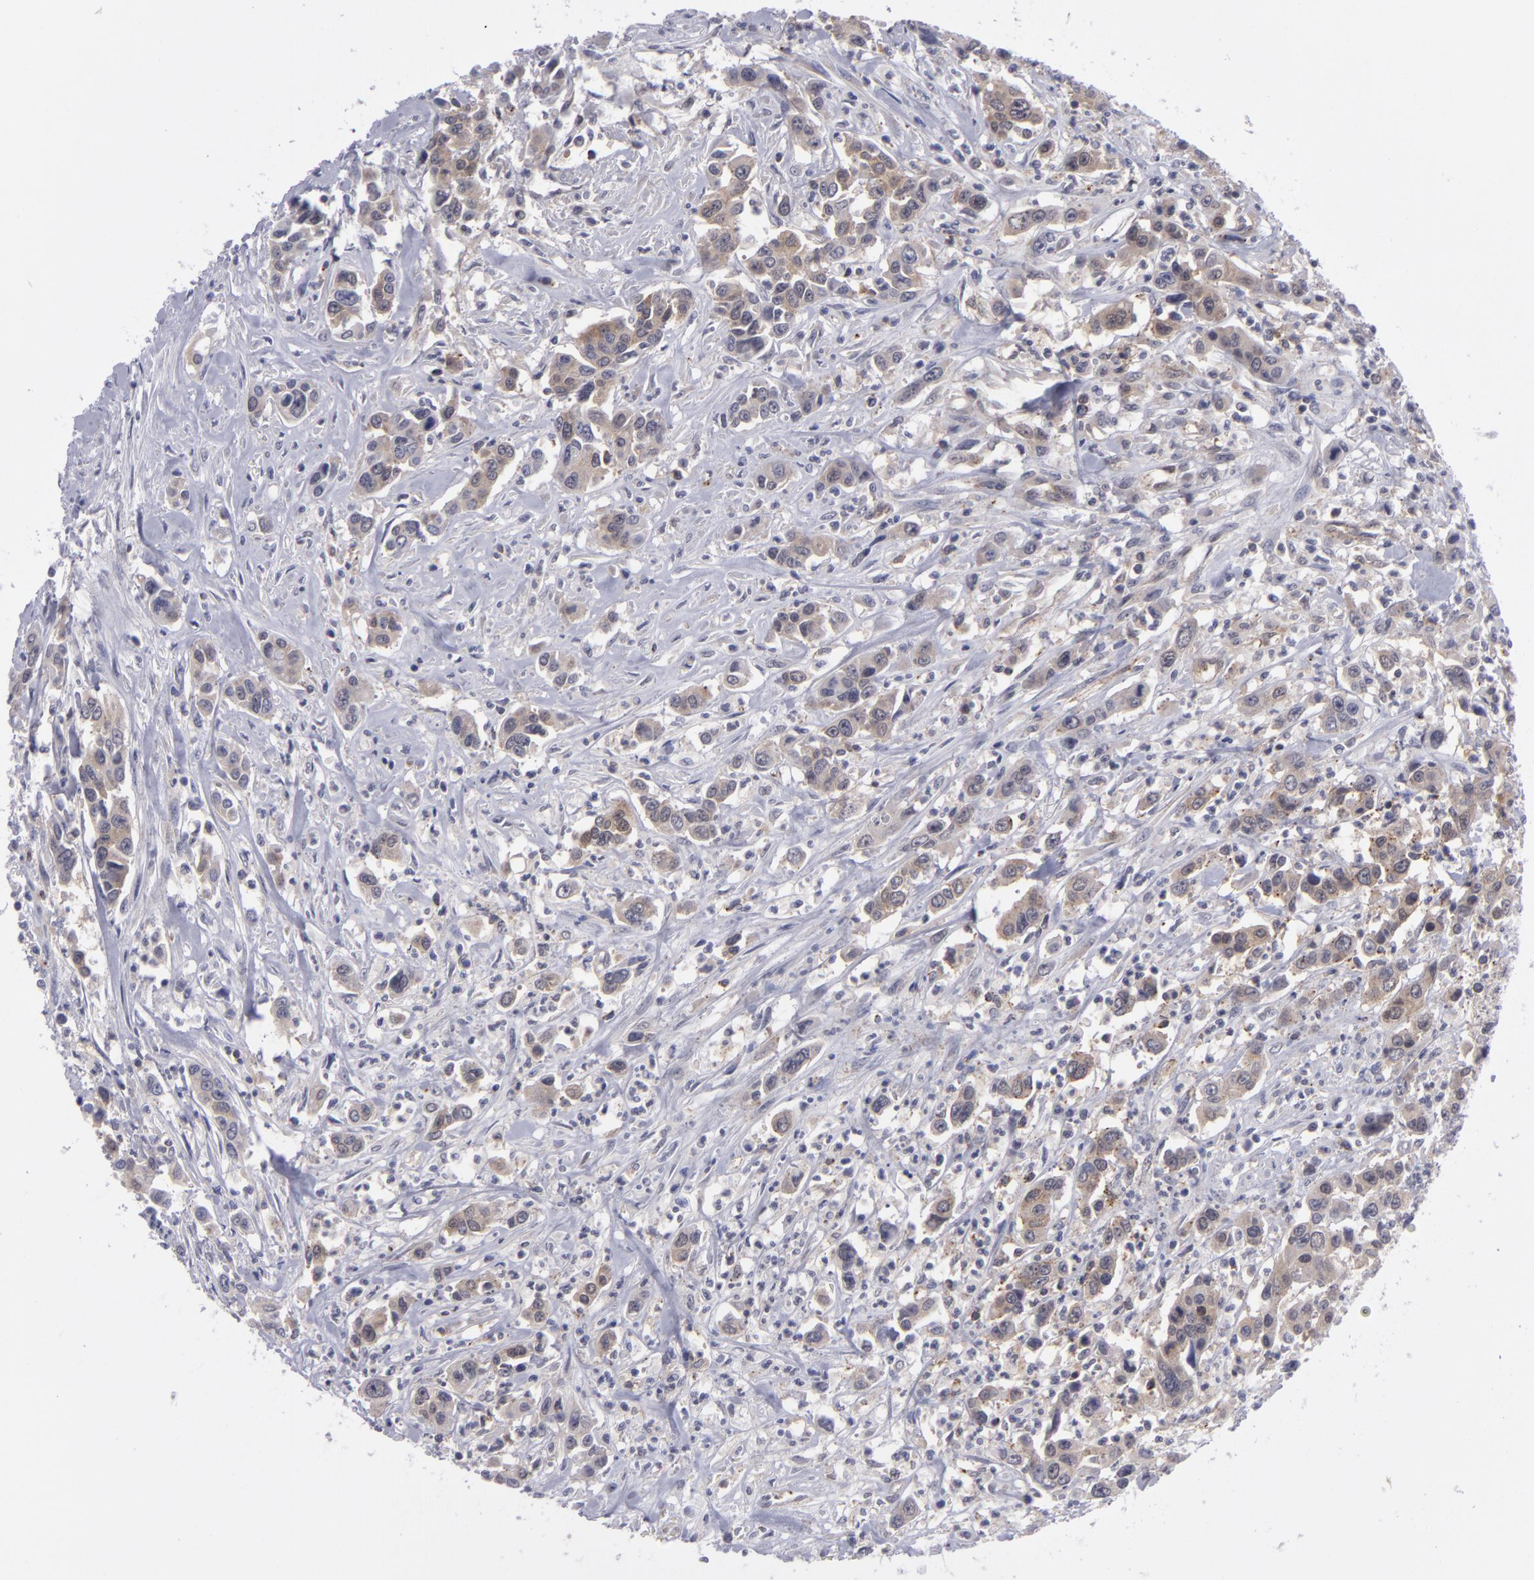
{"staining": {"intensity": "weak", "quantity": "25%-75%", "location": "cytoplasmic/membranous"}, "tissue": "urothelial cancer", "cell_type": "Tumor cells", "image_type": "cancer", "snomed": [{"axis": "morphology", "description": "Urothelial carcinoma, High grade"}, {"axis": "topography", "description": "Urinary bladder"}], "caption": "Immunohistochemistry of human high-grade urothelial carcinoma exhibits low levels of weak cytoplasmic/membranous expression in about 25%-75% of tumor cells.", "gene": "BCL10", "patient": {"sex": "male", "age": 86}}